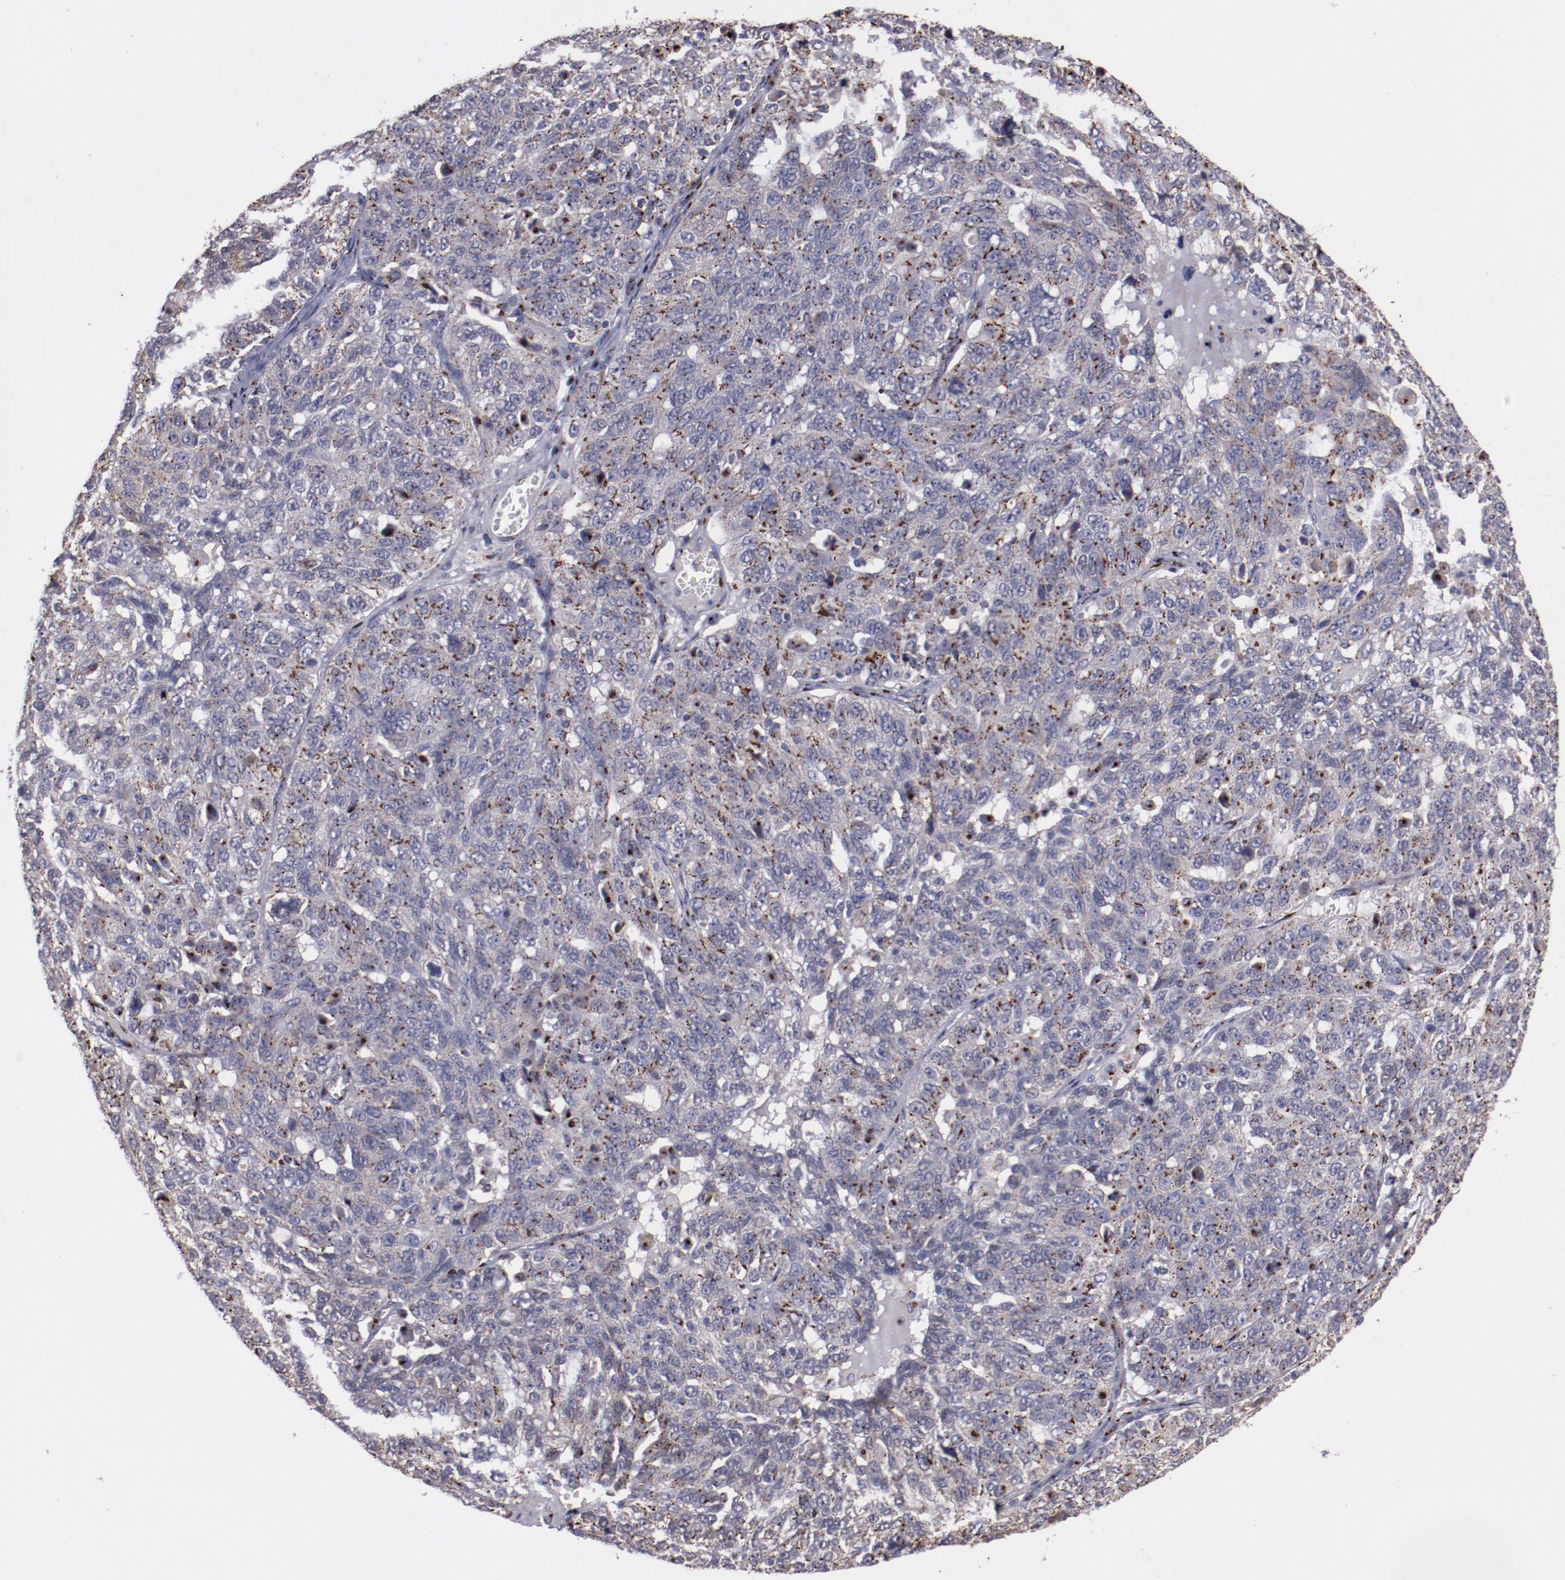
{"staining": {"intensity": "strong", "quantity": ">75%", "location": "cytoplasmic/membranous"}, "tissue": "ovarian cancer", "cell_type": "Tumor cells", "image_type": "cancer", "snomed": [{"axis": "morphology", "description": "Cystadenocarcinoma, serous, NOS"}, {"axis": "topography", "description": "Ovary"}], "caption": "Human serous cystadenocarcinoma (ovarian) stained with a protein marker reveals strong staining in tumor cells.", "gene": "GOLIM4", "patient": {"sex": "female", "age": 71}}